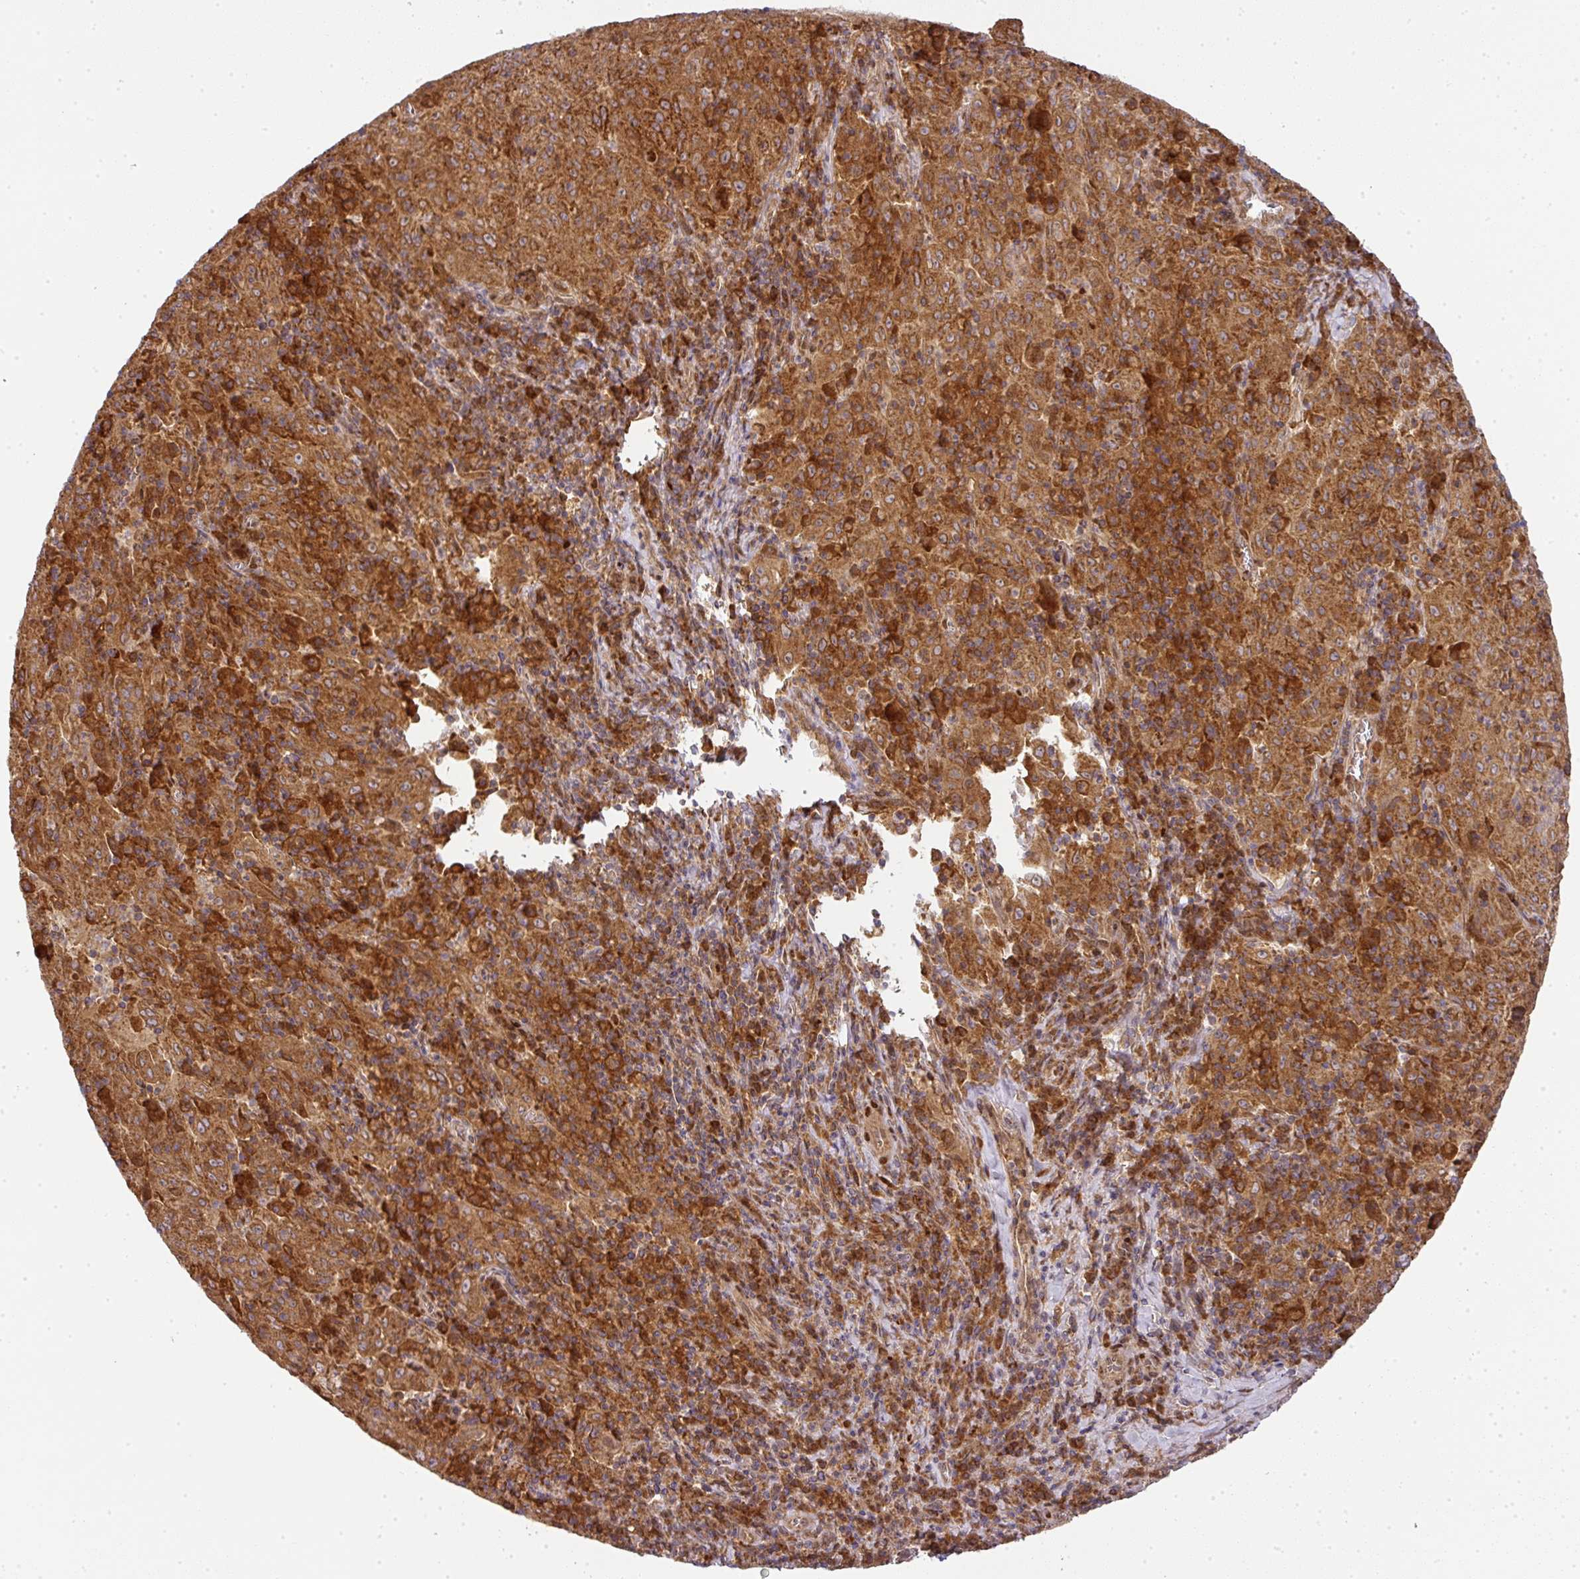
{"staining": {"intensity": "strong", "quantity": ">75%", "location": "cytoplasmic/membranous"}, "tissue": "pancreatic cancer", "cell_type": "Tumor cells", "image_type": "cancer", "snomed": [{"axis": "morphology", "description": "Adenocarcinoma, NOS"}, {"axis": "topography", "description": "Pancreas"}], "caption": "Pancreatic cancer stained for a protein (brown) shows strong cytoplasmic/membranous positive positivity in approximately >75% of tumor cells.", "gene": "MALSU1", "patient": {"sex": "male", "age": 63}}